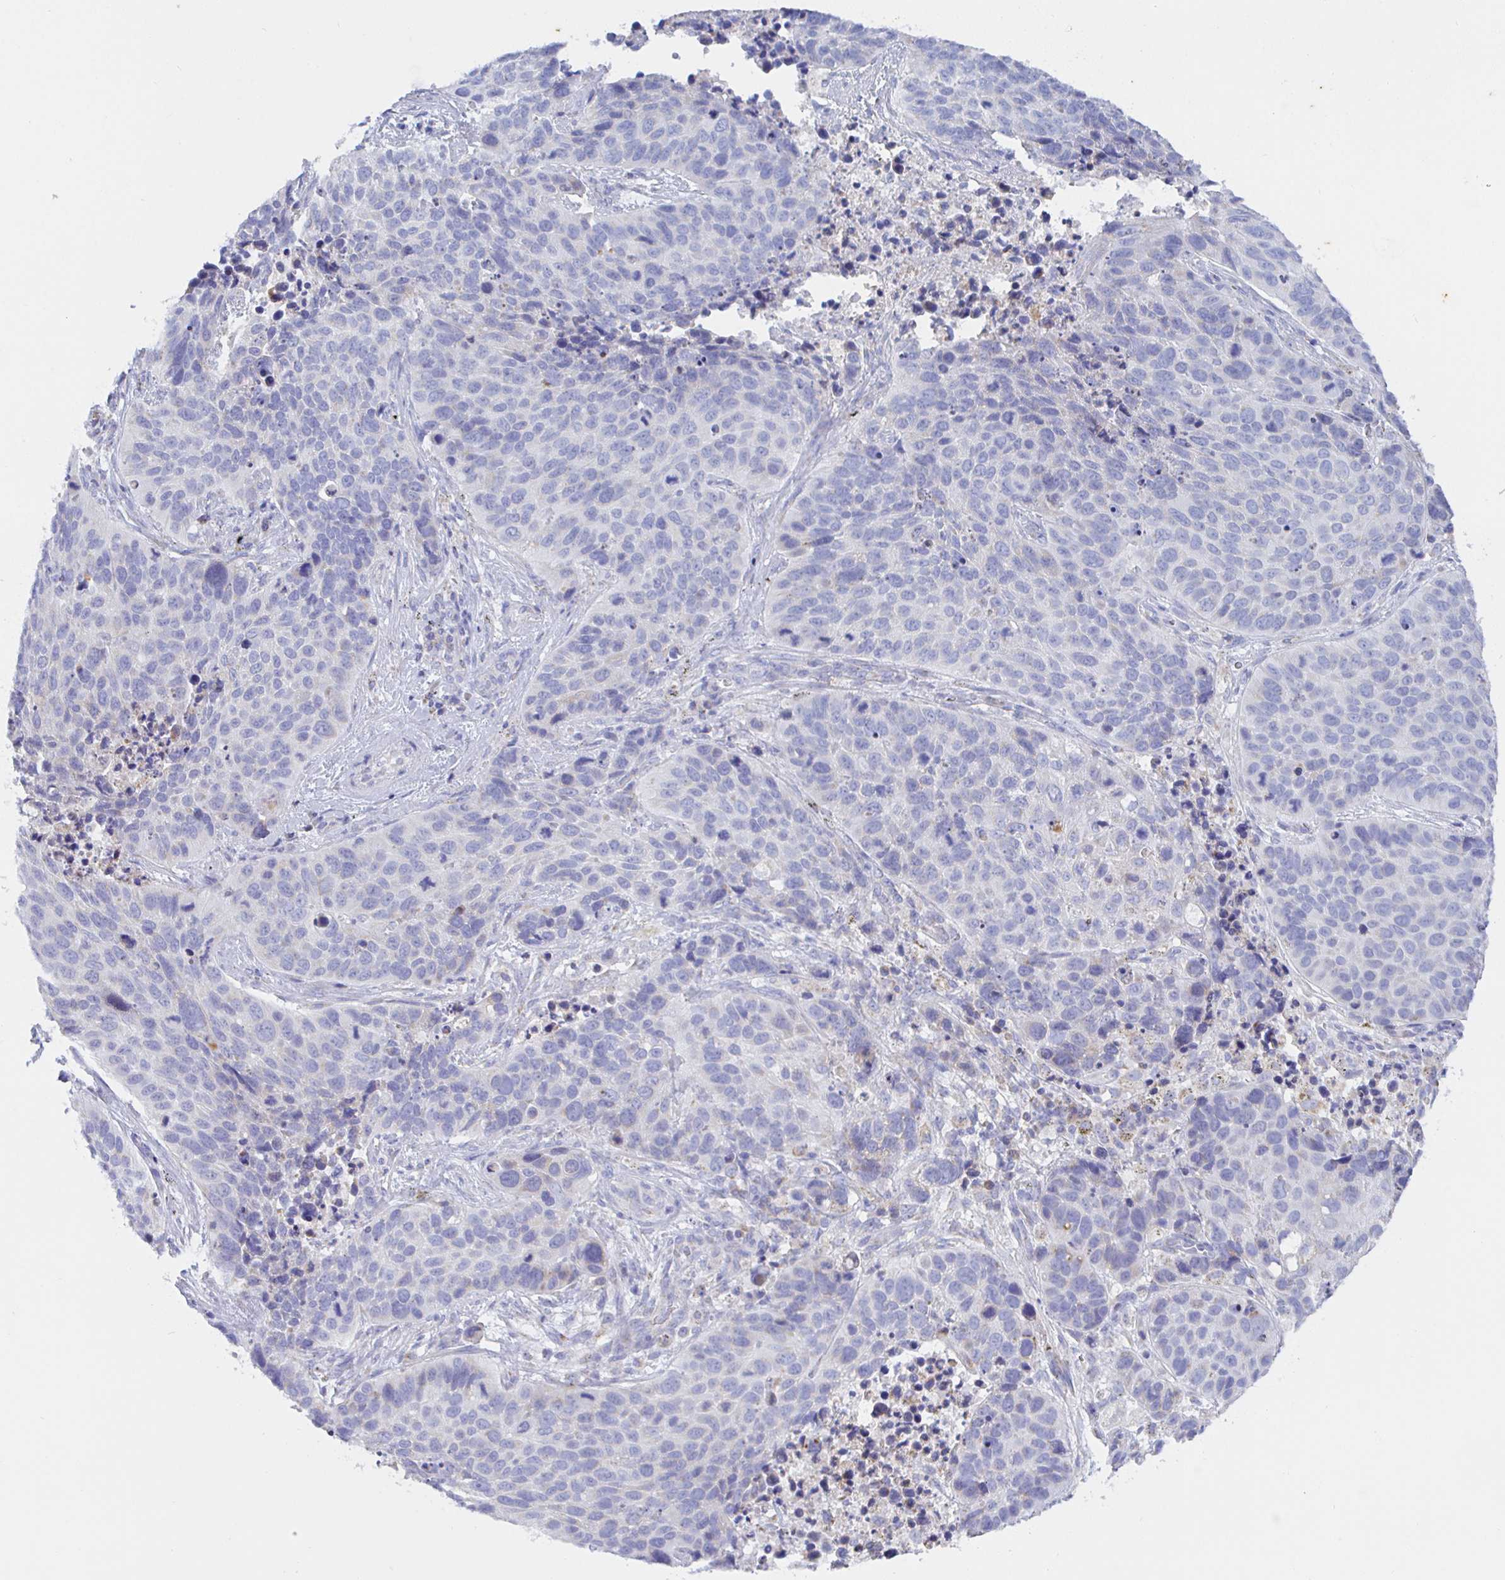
{"staining": {"intensity": "negative", "quantity": "none", "location": "none"}, "tissue": "lung cancer", "cell_type": "Tumor cells", "image_type": "cancer", "snomed": [{"axis": "morphology", "description": "Squamous cell carcinoma, NOS"}, {"axis": "topography", "description": "Lung"}], "caption": "Immunohistochemistry (IHC) image of neoplastic tissue: human lung squamous cell carcinoma stained with DAB shows no significant protein positivity in tumor cells. Nuclei are stained in blue.", "gene": "SYNGR4", "patient": {"sex": "male", "age": 62}}